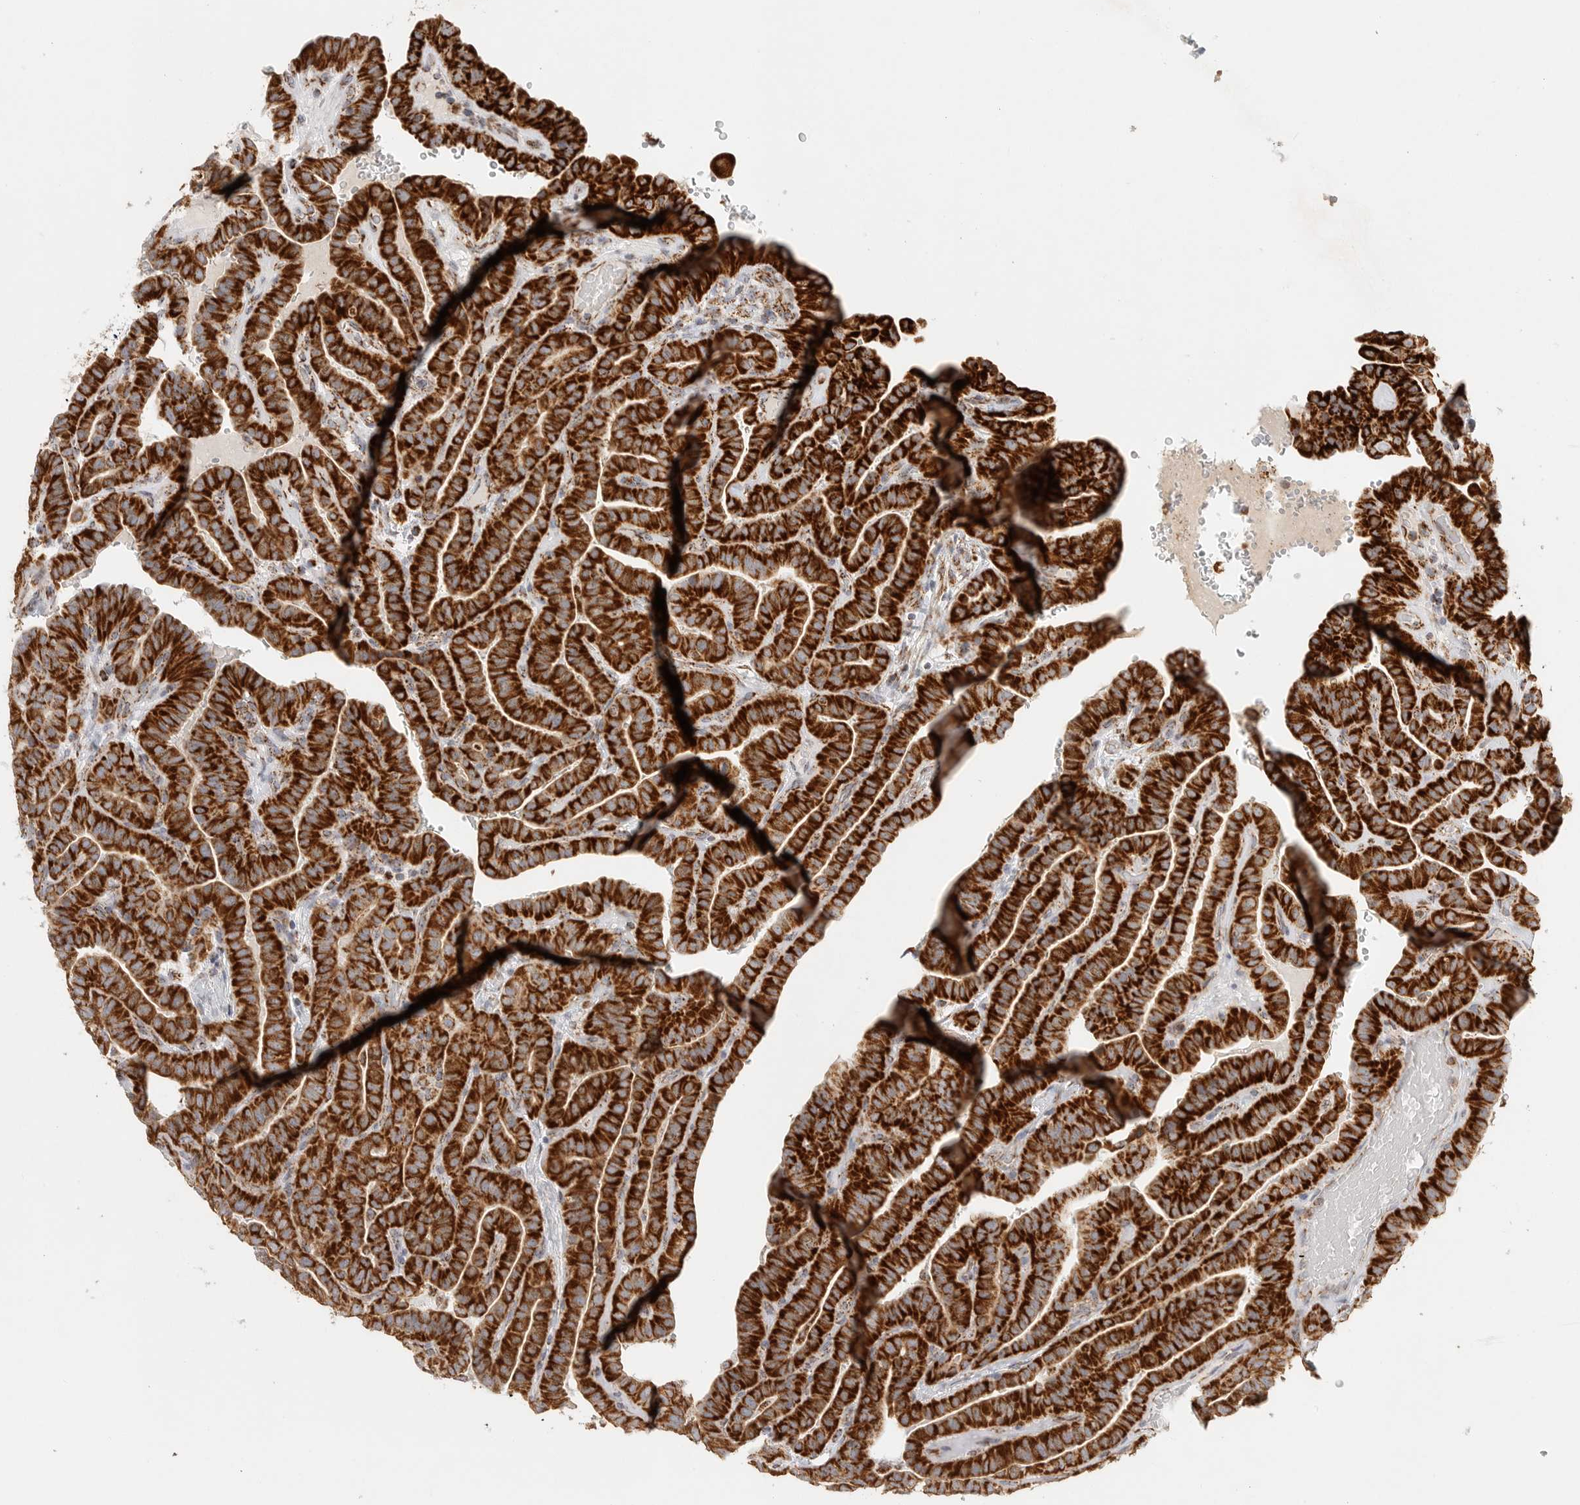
{"staining": {"intensity": "strong", "quantity": ">75%", "location": "cytoplasmic/membranous"}, "tissue": "thyroid cancer", "cell_type": "Tumor cells", "image_type": "cancer", "snomed": [{"axis": "morphology", "description": "Papillary adenocarcinoma, NOS"}, {"axis": "topography", "description": "Thyroid gland"}], "caption": "A high amount of strong cytoplasmic/membranous staining is present in about >75% of tumor cells in thyroid cancer (papillary adenocarcinoma) tissue.", "gene": "SLC25A26", "patient": {"sex": "male", "age": 77}}